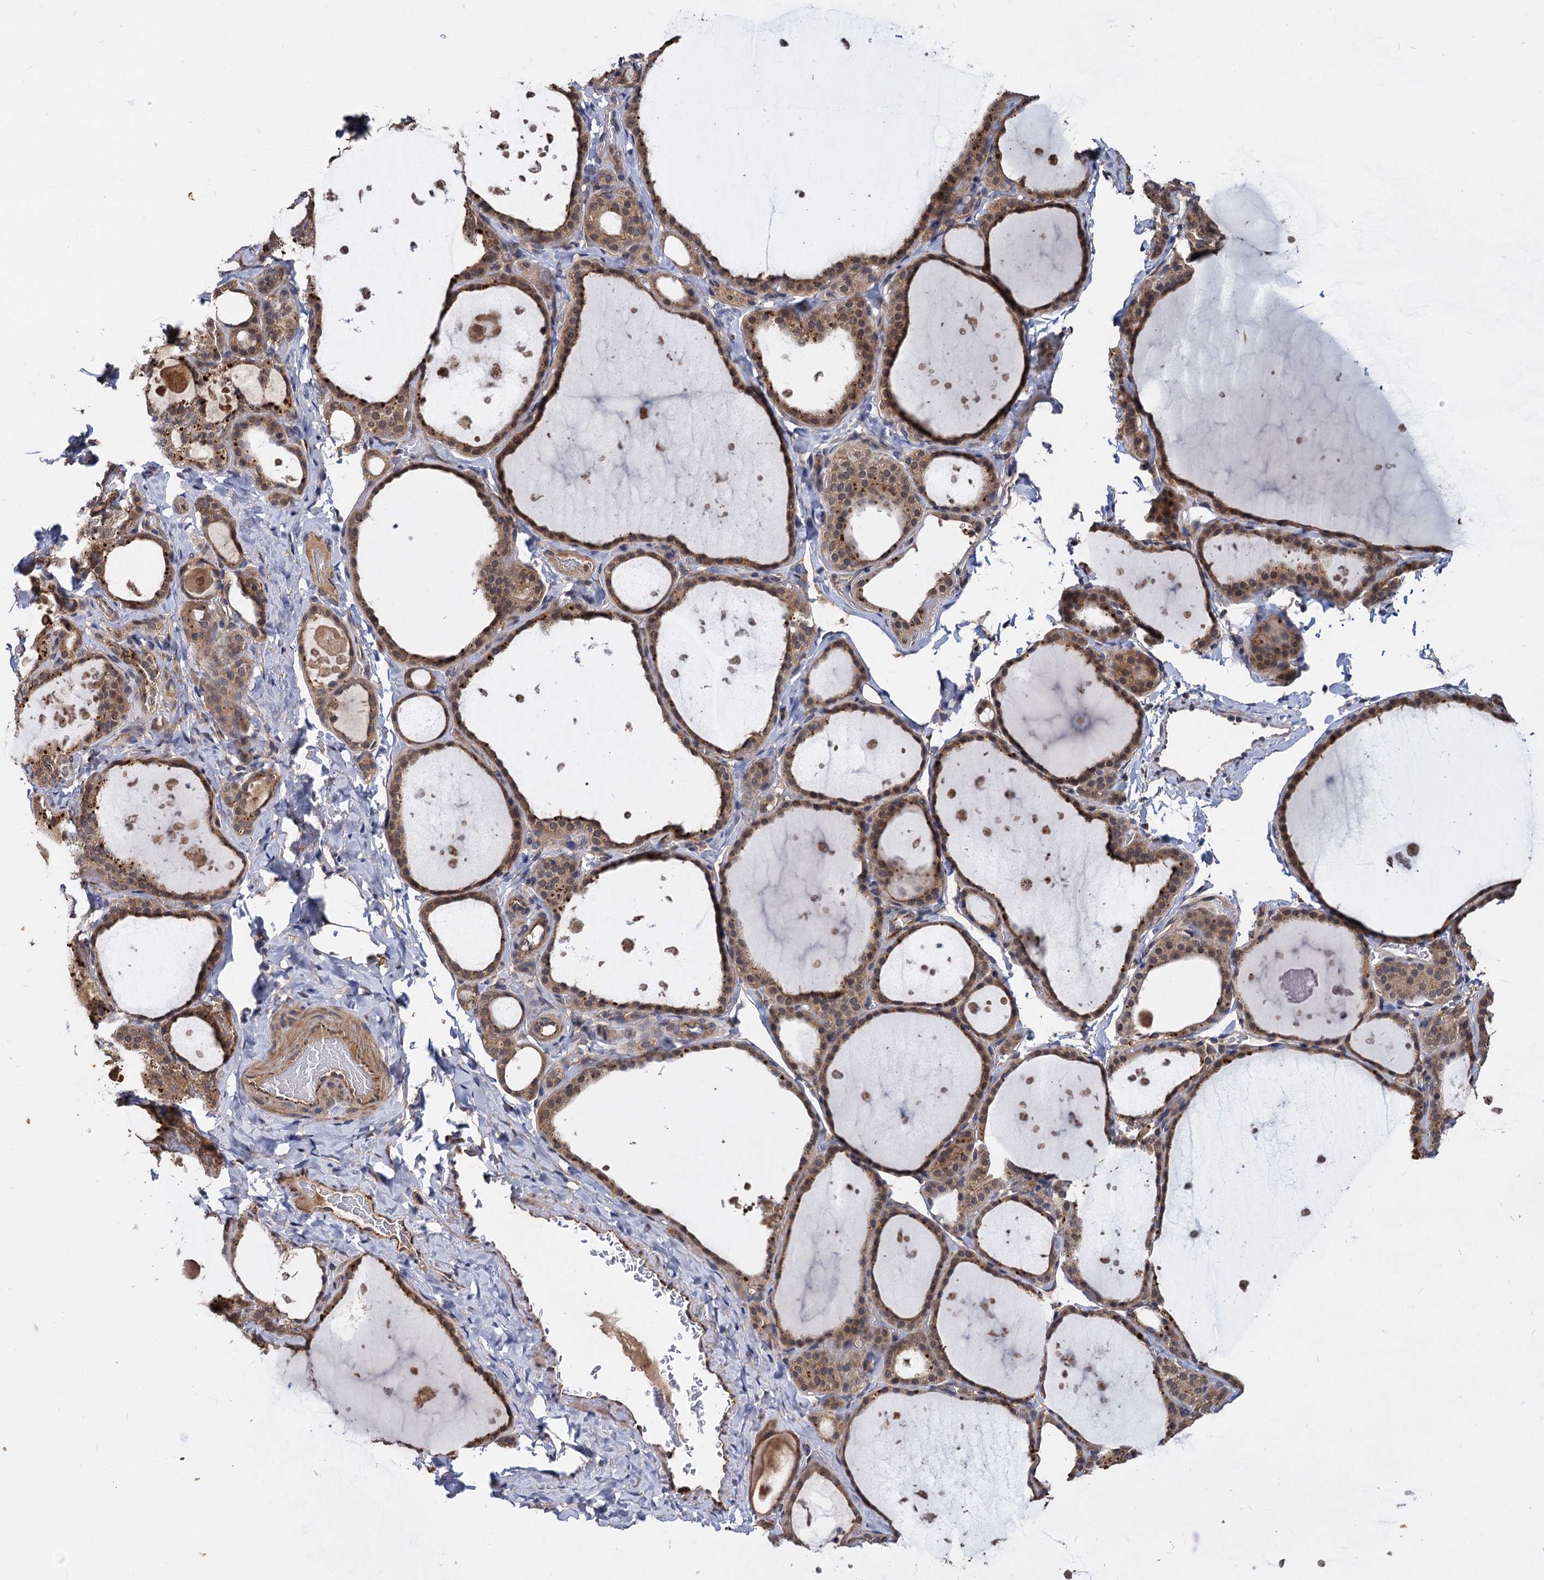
{"staining": {"intensity": "moderate", "quantity": ">75%", "location": "cytoplasmic/membranous,nuclear"}, "tissue": "thyroid gland", "cell_type": "Glandular cells", "image_type": "normal", "snomed": [{"axis": "morphology", "description": "Normal tissue, NOS"}, {"axis": "topography", "description": "Thyroid gland"}], "caption": "IHC of benign thyroid gland exhibits medium levels of moderate cytoplasmic/membranous,nuclear positivity in about >75% of glandular cells. (IHC, brightfield microscopy, high magnification).", "gene": "PSMD4", "patient": {"sex": "female", "age": 44}}